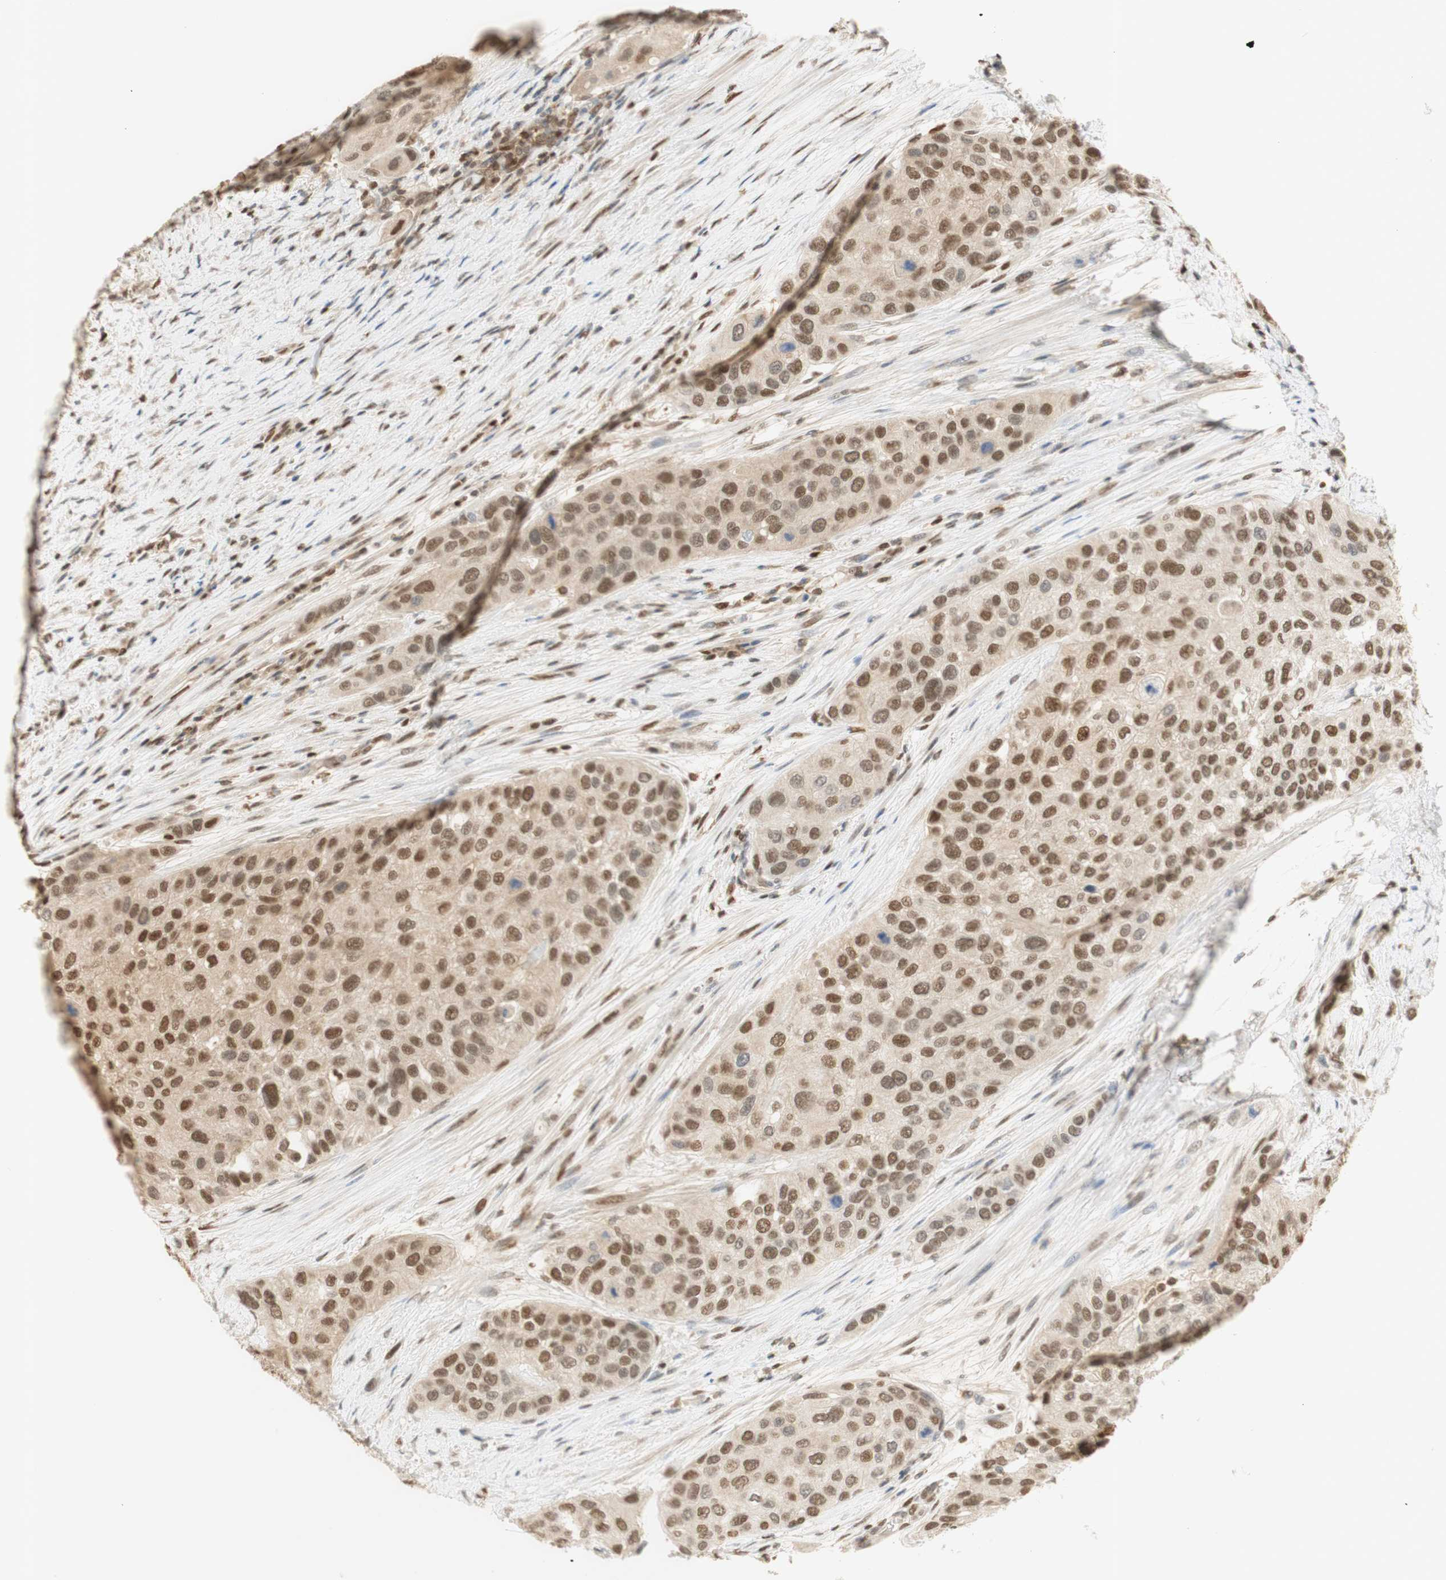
{"staining": {"intensity": "moderate", "quantity": ">75%", "location": "cytoplasmic/membranous,nuclear"}, "tissue": "urothelial cancer", "cell_type": "Tumor cells", "image_type": "cancer", "snomed": [{"axis": "morphology", "description": "Urothelial carcinoma, High grade"}, {"axis": "topography", "description": "Urinary bladder"}], "caption": "An immunohistochemistry image of neoplastic tissue is shown. Protein staining in brown labels moderate cytoplasmic/membranous and nuclear positivity in high-grade urothelial carcinoma within tumor cells. The staining was performed using DAB to visualize the protein expression in brown, while the nuclei were stained in blue with hematoxylin (Magnification: 20x).", "gene": "NAP1L4", "patient": {"sex": "female", "age": 56}}